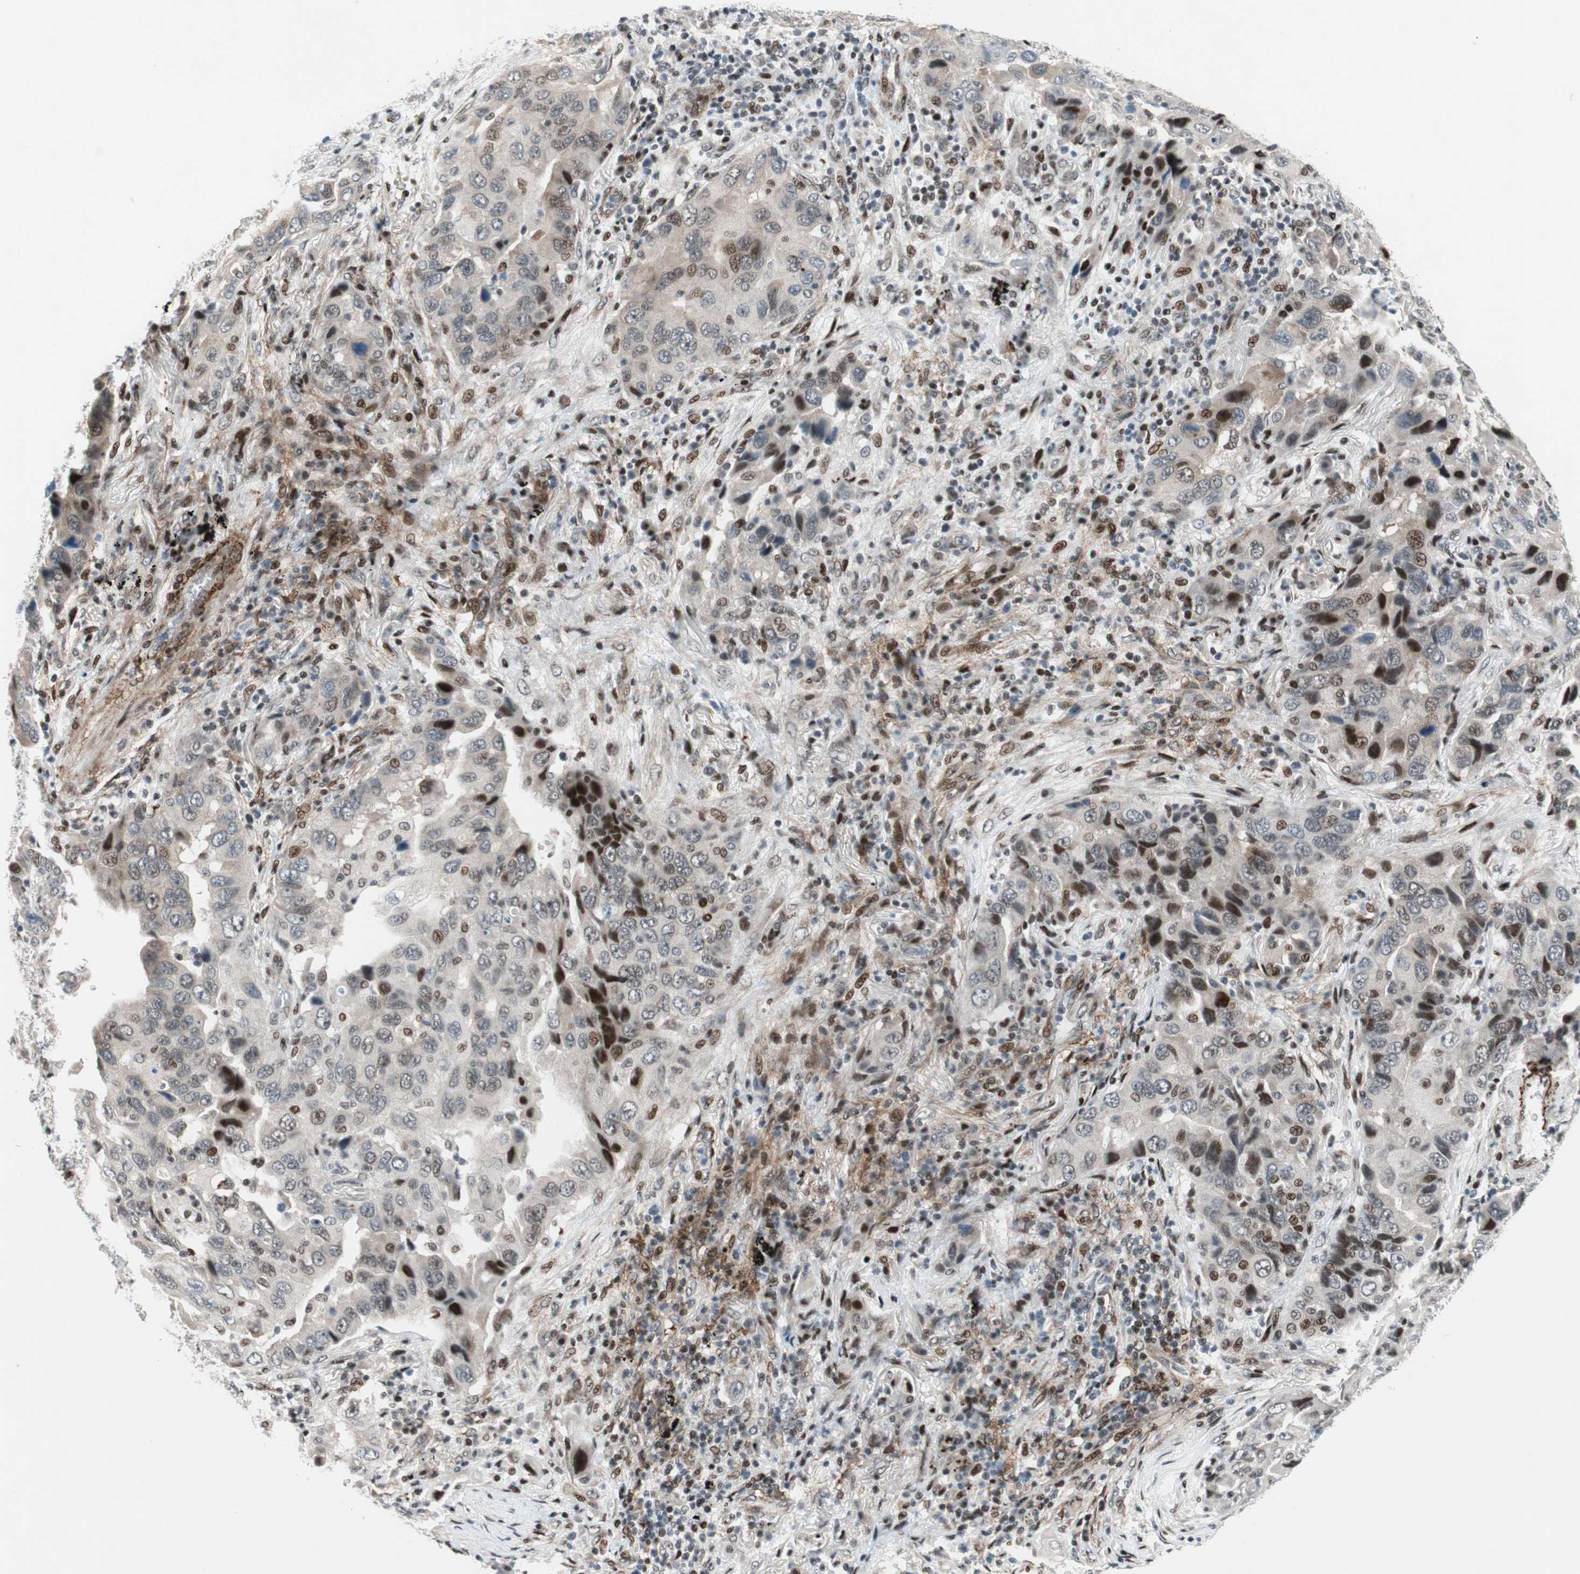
{"staining": {"intensity": "strong", "quantity": "25%-75%", "location": "nuclear"}, "tissue": "lung cancer", "cell_type": "Tumor cells", "image_type": "cancer", "snomed": [{"axis": "morphology", "description": "Adenocarcinoma, NOS"}, {"axis": "topography", "description": "Lung"}], "caption": "Human adenocarcinoma (lung) stained with a protein marker reveals strong staining in tumor cells.", "gene": "FBXO44", "patient": {"sex": "female", "age": 65}}